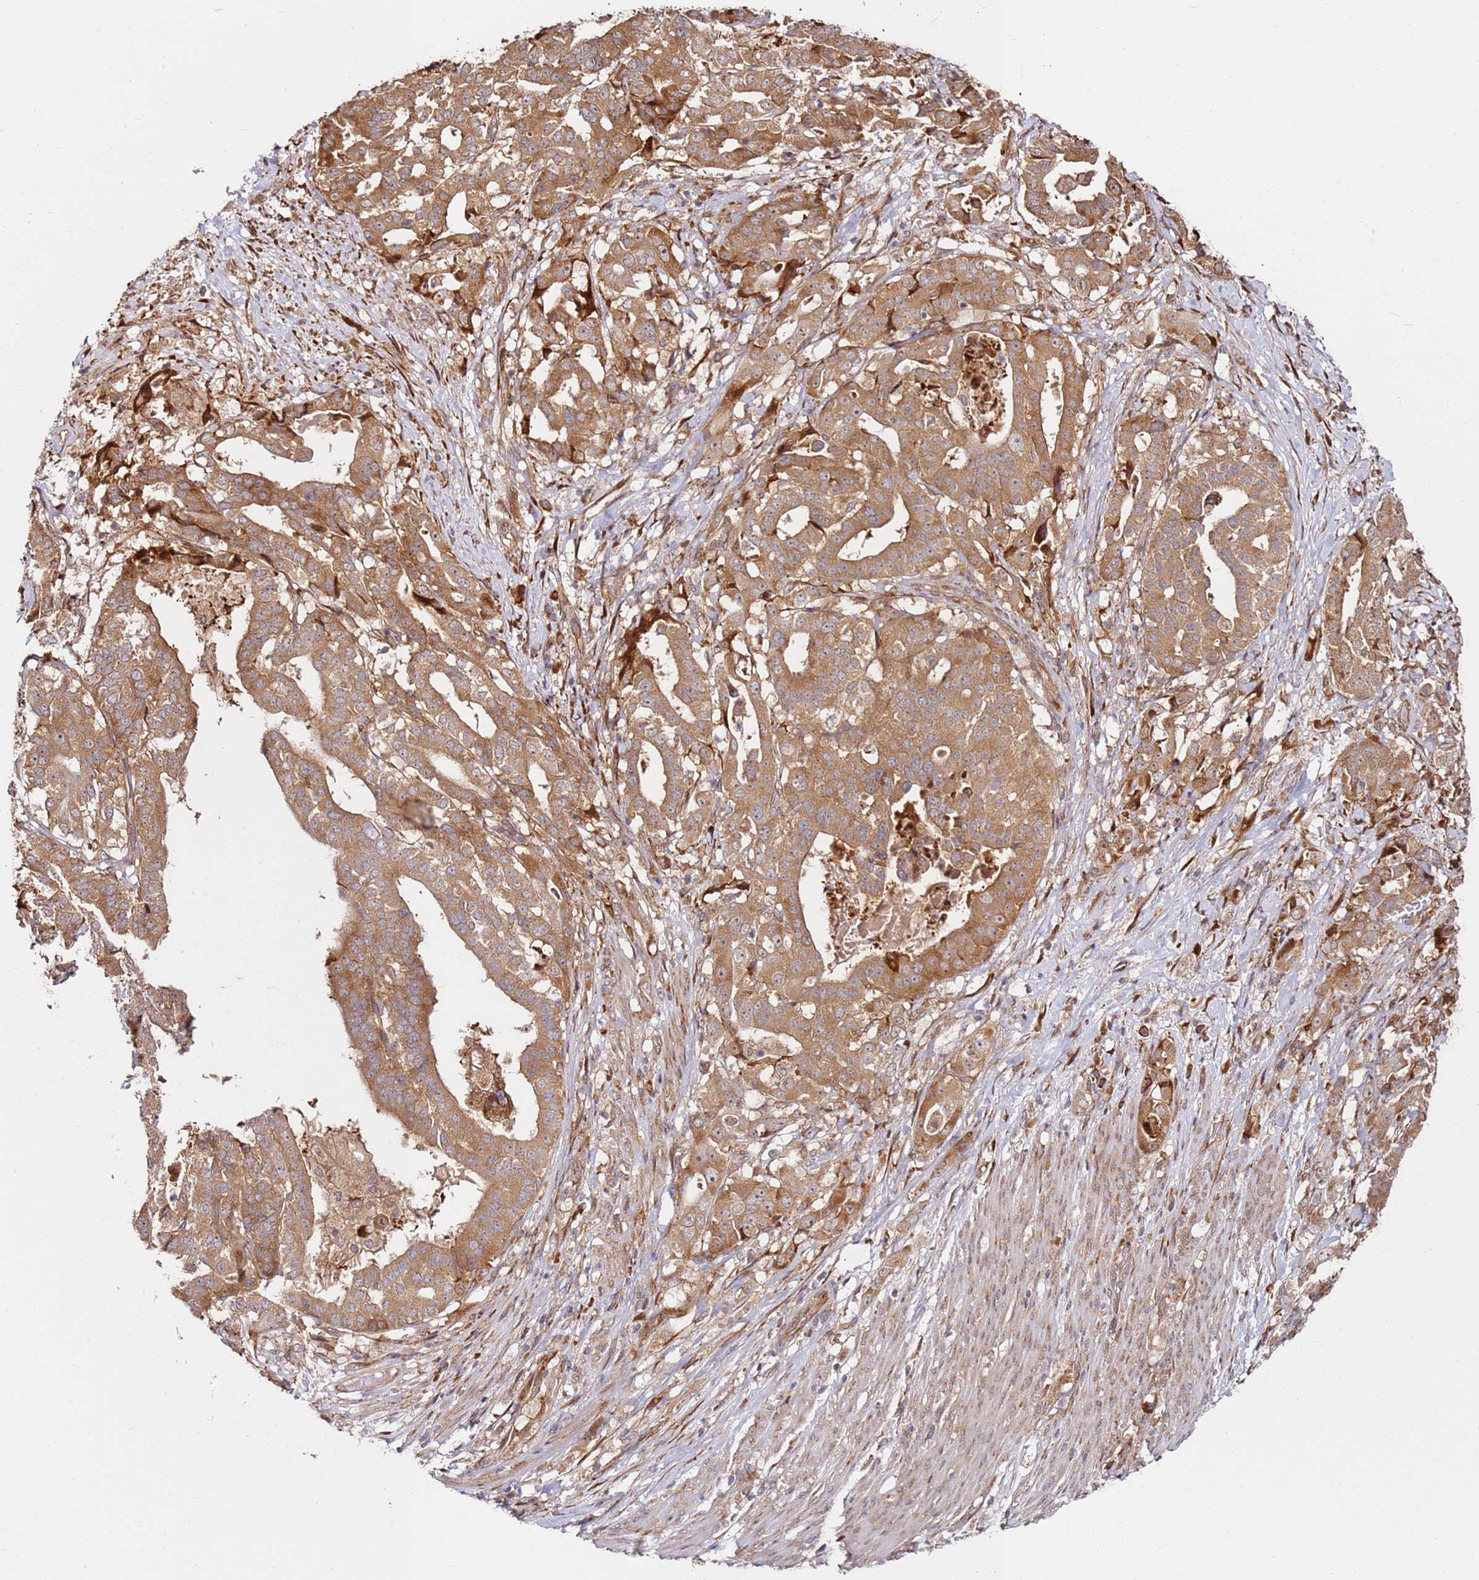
{"staining": {"intensity": "moderate", "quantity": ">75%", "location": "cytoplasmic/membranous"}, "tissue": "stomach cancer", "cell_type": "Tumor cells", "image_type": "cancer", "snomed": [{"axis": "morphology", "description": "Adenocarcinoma, NOS"}, {"axis": "topography", "description": "Stomach"}], "caption": "A photomicrograph of human adenocarcinoma (stomach) stained for a protein exhibits moderate cytoplasmic/membranous brown staining in tumor cells.", "gene": "RPS3A", "patient": {"sex": "male", "age": 48}}